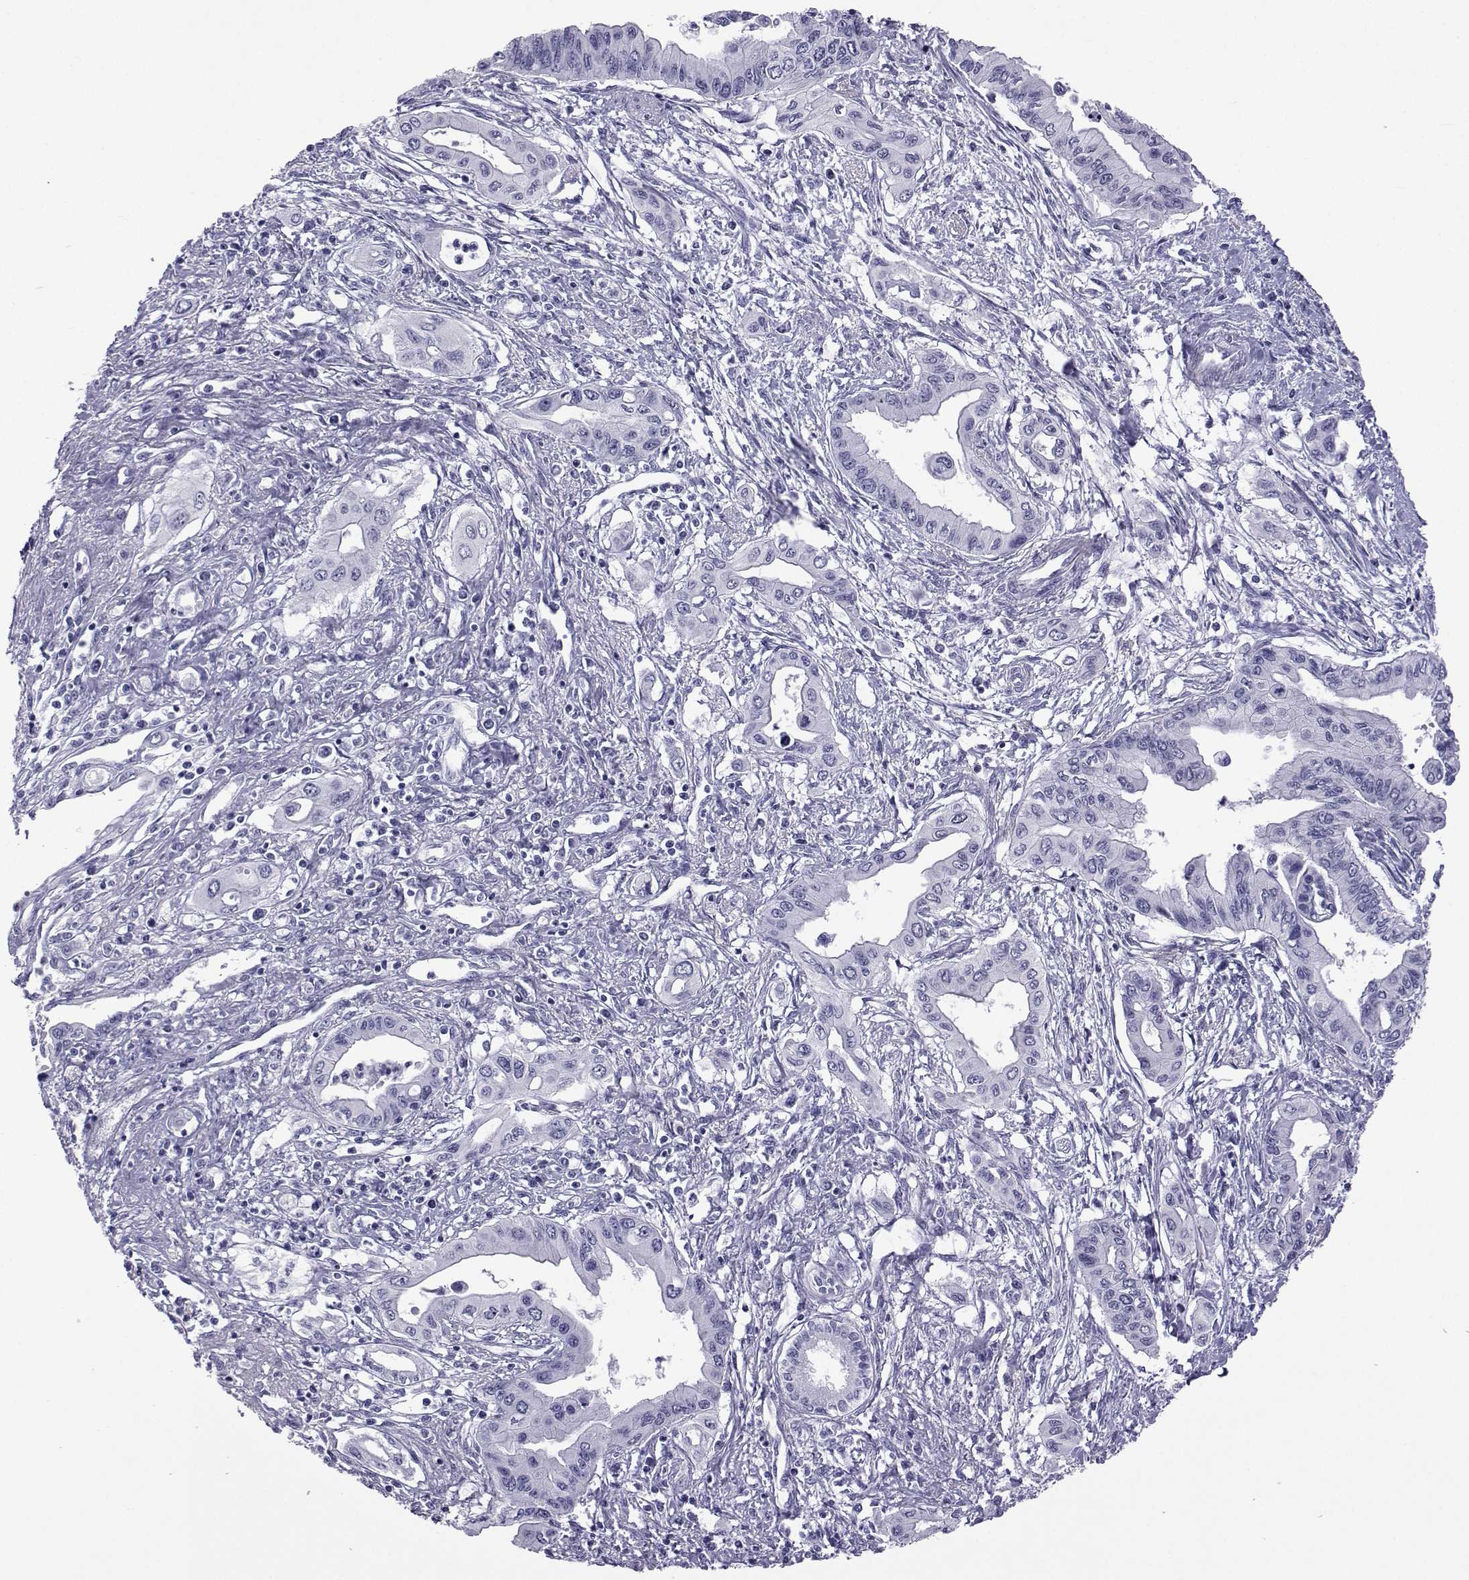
{"staining": {"intensity": "negative", "quantity": "none", "location": "none"}, "tissue": "pancreatic cancer", "cell_type": "Tumor cells", "image_type": "cancer", "snomed": [{"axis": "morphology", "description": "Adenocarcinoma, NOS"}, {"axis": "topography", "description": "Pancreas"}], "caption": "Immunohistochemistry image of neoplastic tissue: pancreatic adenocarcinoma stained with DAB (3,3'-diaminobenzidine) demonstrates no significant protein expression in tumor cells.", "gene": "ACTL7A", "patient": {"sex": "female", "age": 62}}